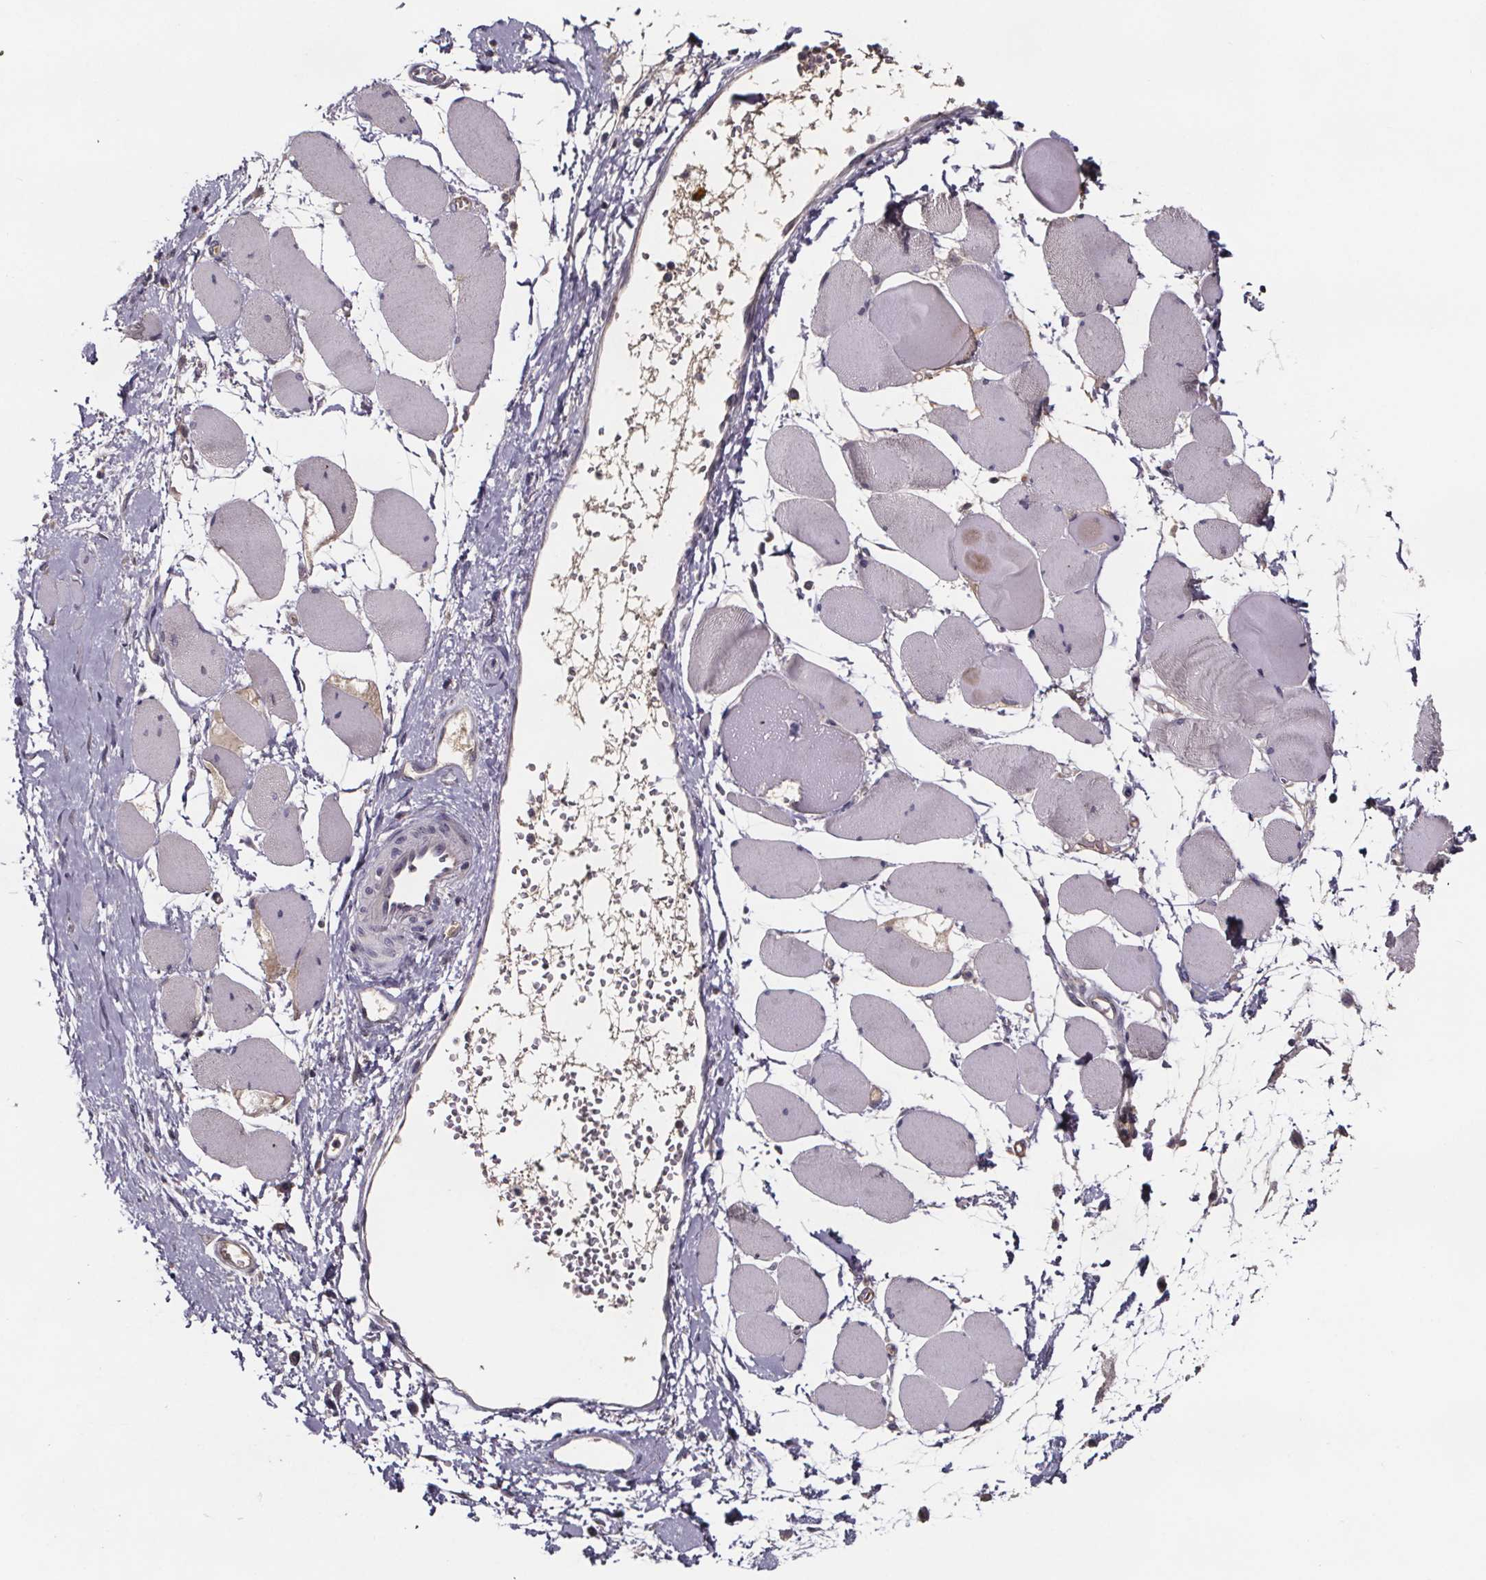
{"staining": {"intensity": "negative", "quantity": "none", "location": "none"}, "tissue": "skeletal muscle", "cell_type": "Myocytes", "image_type": "normal", "snomed": [{"axis": "morphology", "description": "Normal tissue, NOS"}, {"axis": "topography", "description": "Skeletal muscle"}], "caption": "Myocytes show no significant positivity in benign skeletal muscle. (Immunohistochemistry, brightfield microscopy, high magnification).", "gene": "NPHP4", "patient": {"sex": "female", "age": 75}}